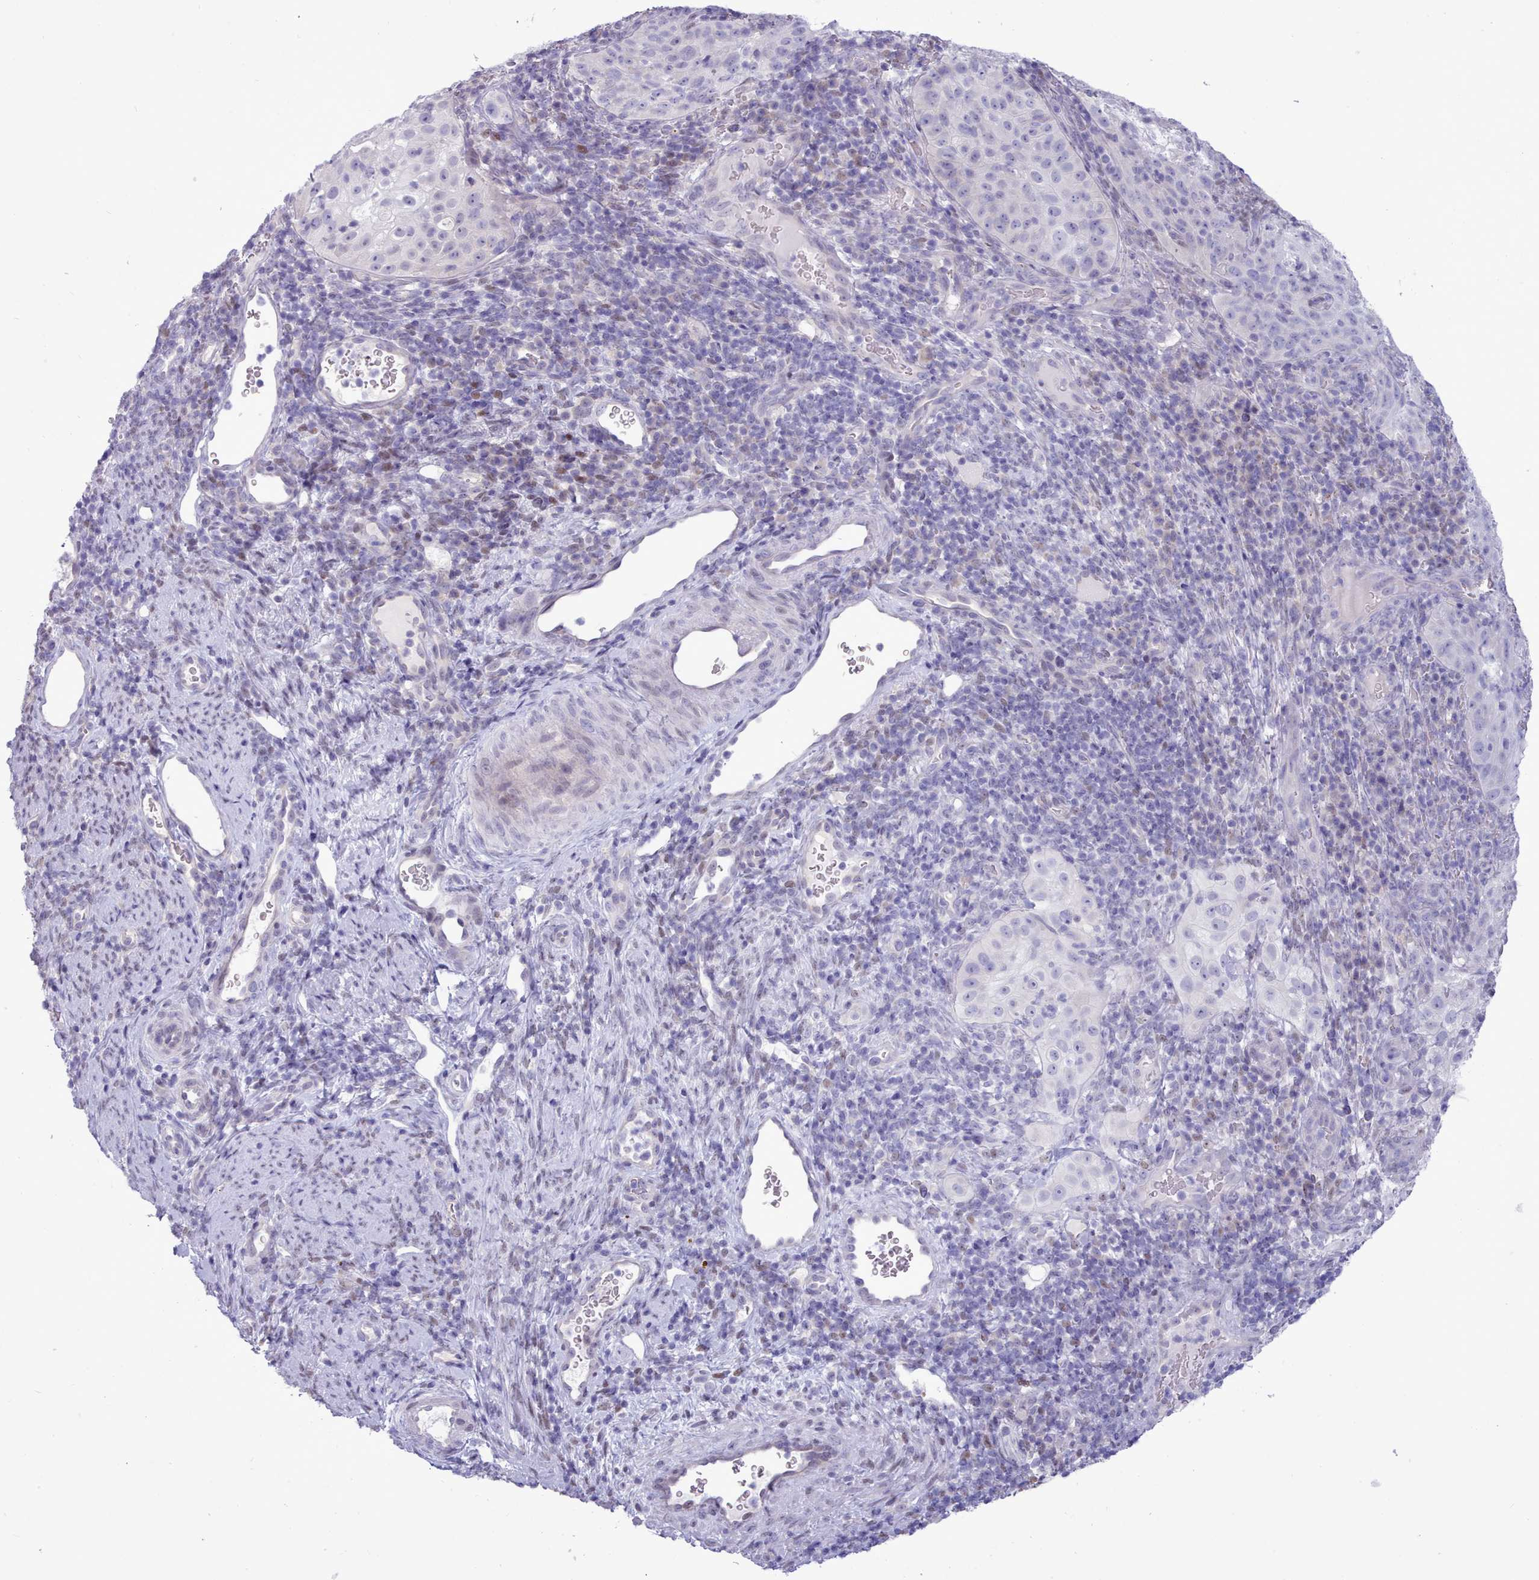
{"staining": {"intensity": "negative", "quantity": "none", "location": "none"}, "tissue": "cervical cancer", "cell_type": "Tumor cells", "image_type": "cancer", "snomed": [{"axis": "morphology", "description": "Squamous cell carcinoma, NOS"}, {"axis": "topography", "description": "Cervix"}], "caption": "The image reveals no significant positivity in tumor cells of cervical cancer.", "gene": "TMEM253", "patient": {"sex": "female", "age": 52}}